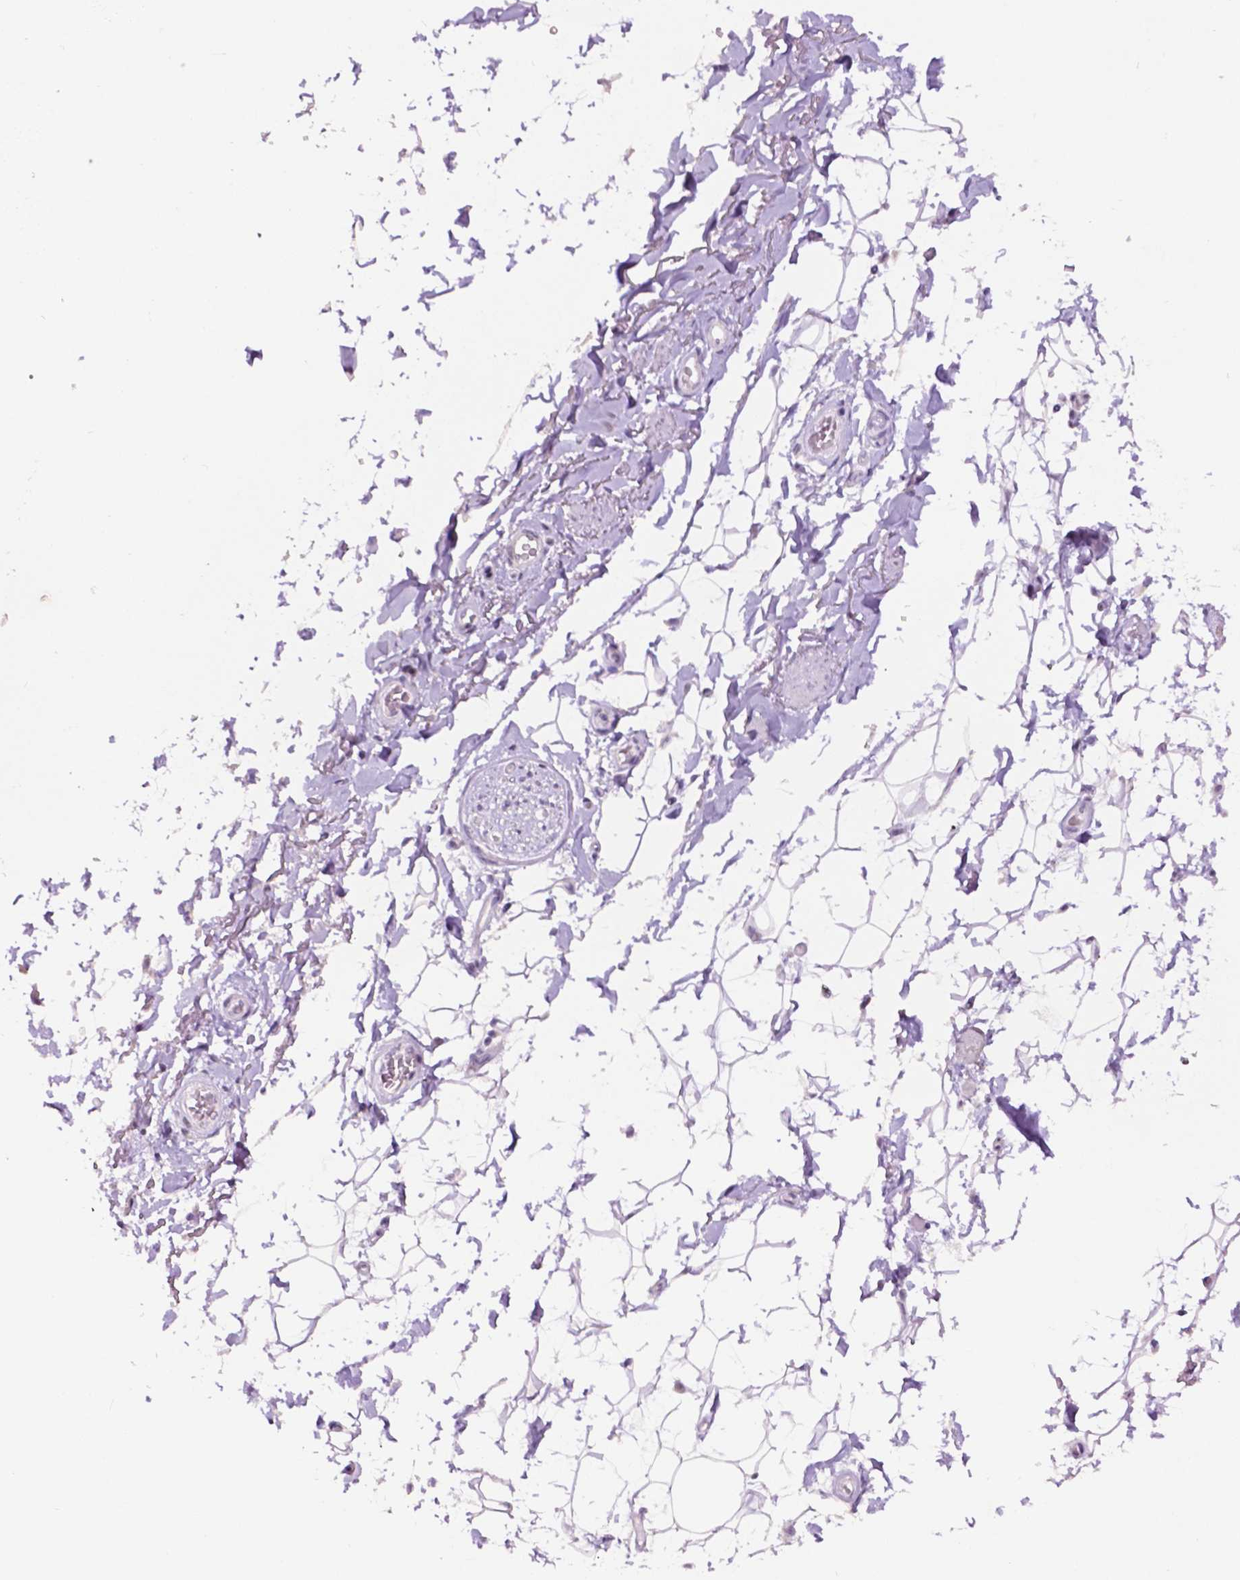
{"staining": {"intensity": "weak", "quantity": "25%-75%", "location": "nuclear"}, "tissue": "adipose tissue", "cell_type": "Adipocytes", "image_type": "normal", "snomed": [{"axis": "morphology", "description": "Normal tissue, NOS"}, {"axis": "topography", "description": "Anal"}, {"axis": "topography", "description": "Peripheral nerve tissue"}], "caption": "IHC micrograph of normal human adipose tissue stained for a protein (brown), which reveals low levels of weak nuclear positivity in approximately 25%-75% of adipocytes.", "gene": "NCOR1", "patient": {"sex": "male", "age": 53}}